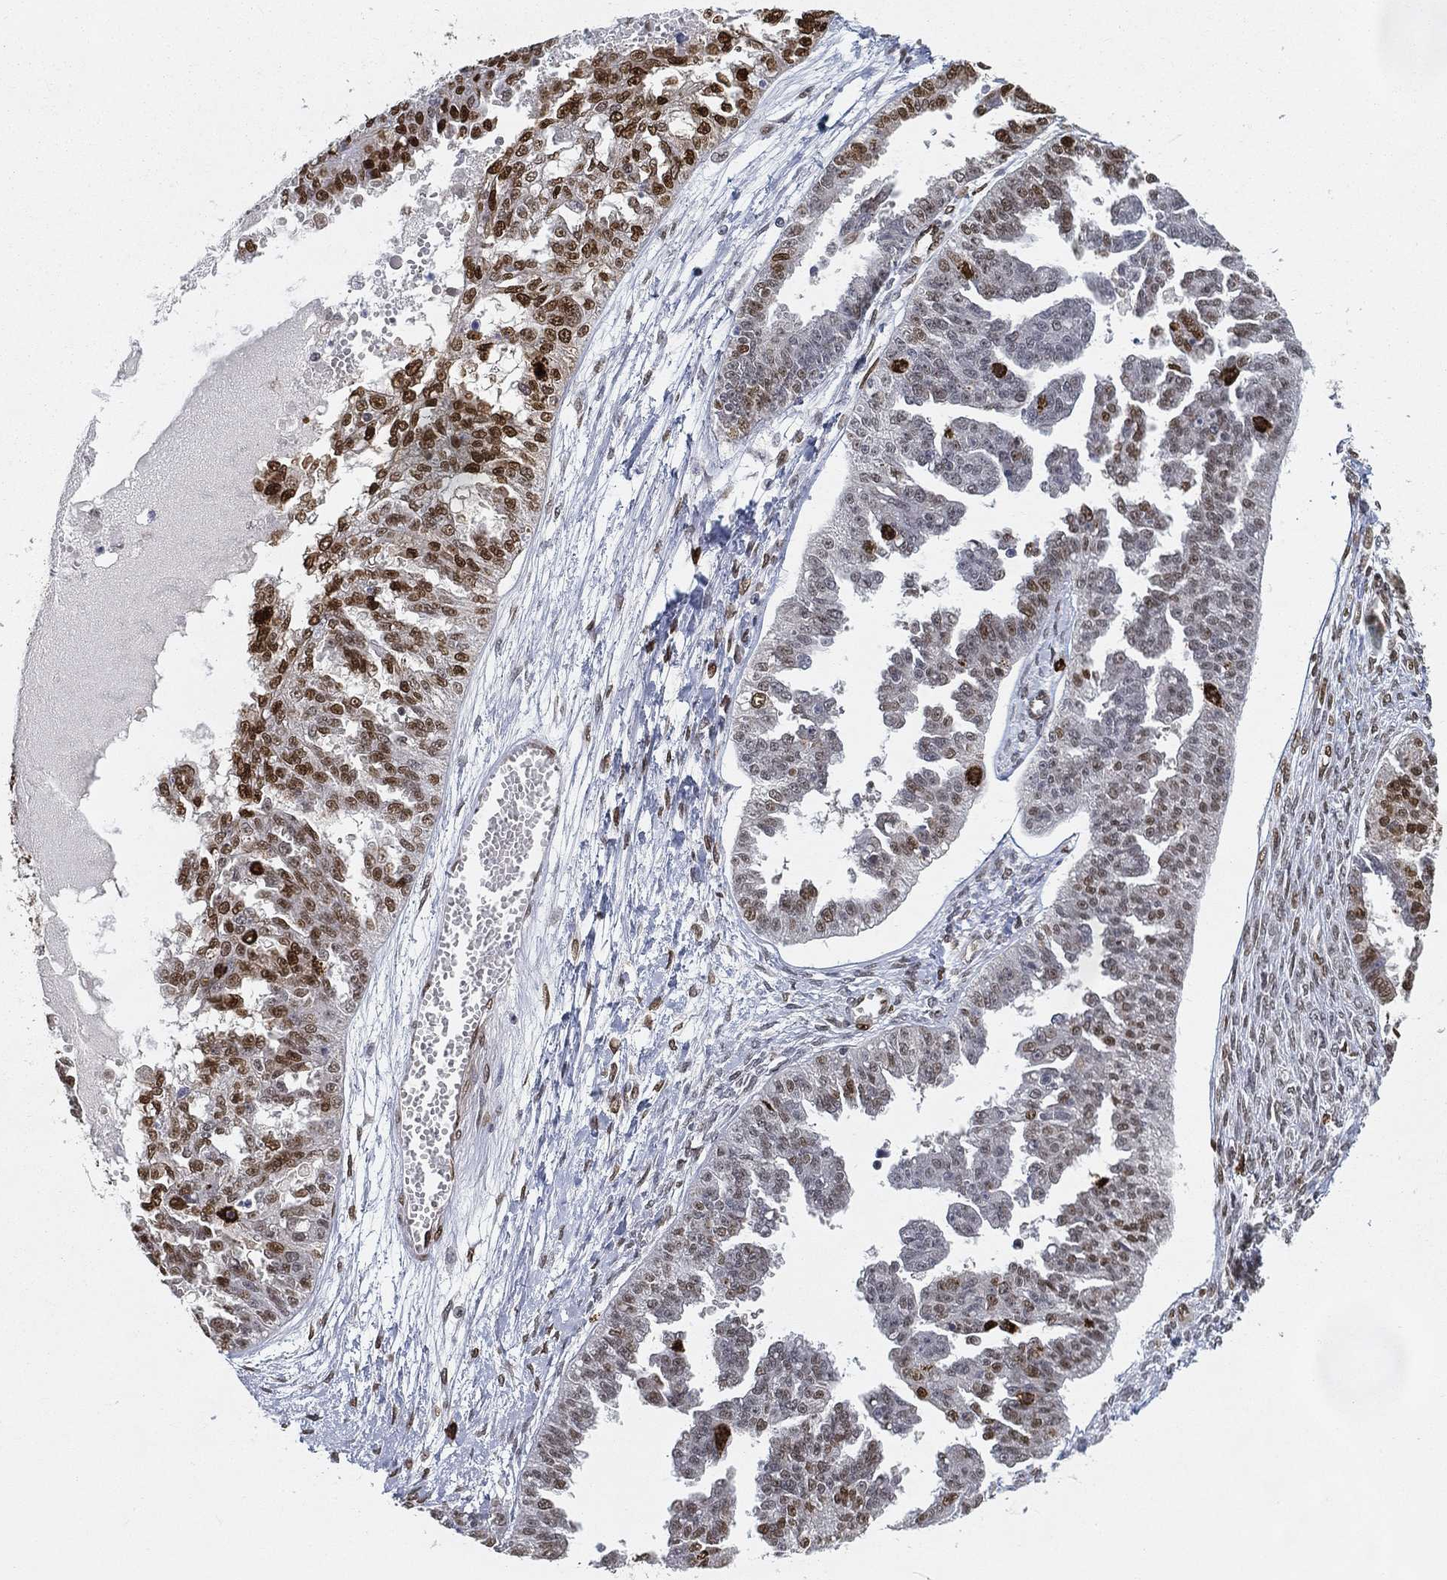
{"staining": {"intensity": "strong", "quantity": "25%-75%", "location": "nuclear"}, "tissue": "ovarian cancer", "cell_type": "Tumor cells", "image_type": "cancer", "snomed": [{"axis": "morphology", "description": "Cystadenocarcinoma, serous, NOS"}, {"axis": "topography", "description": "Ovary"}], "caption": "Protein staining displays strong nuclear staining in approximately 25%-75% of tumor cells in ovarian cancer (serous cystadenocarcinoma).", "gene": "LMNB1", "patient": {"sex": "female", "age": 58}}